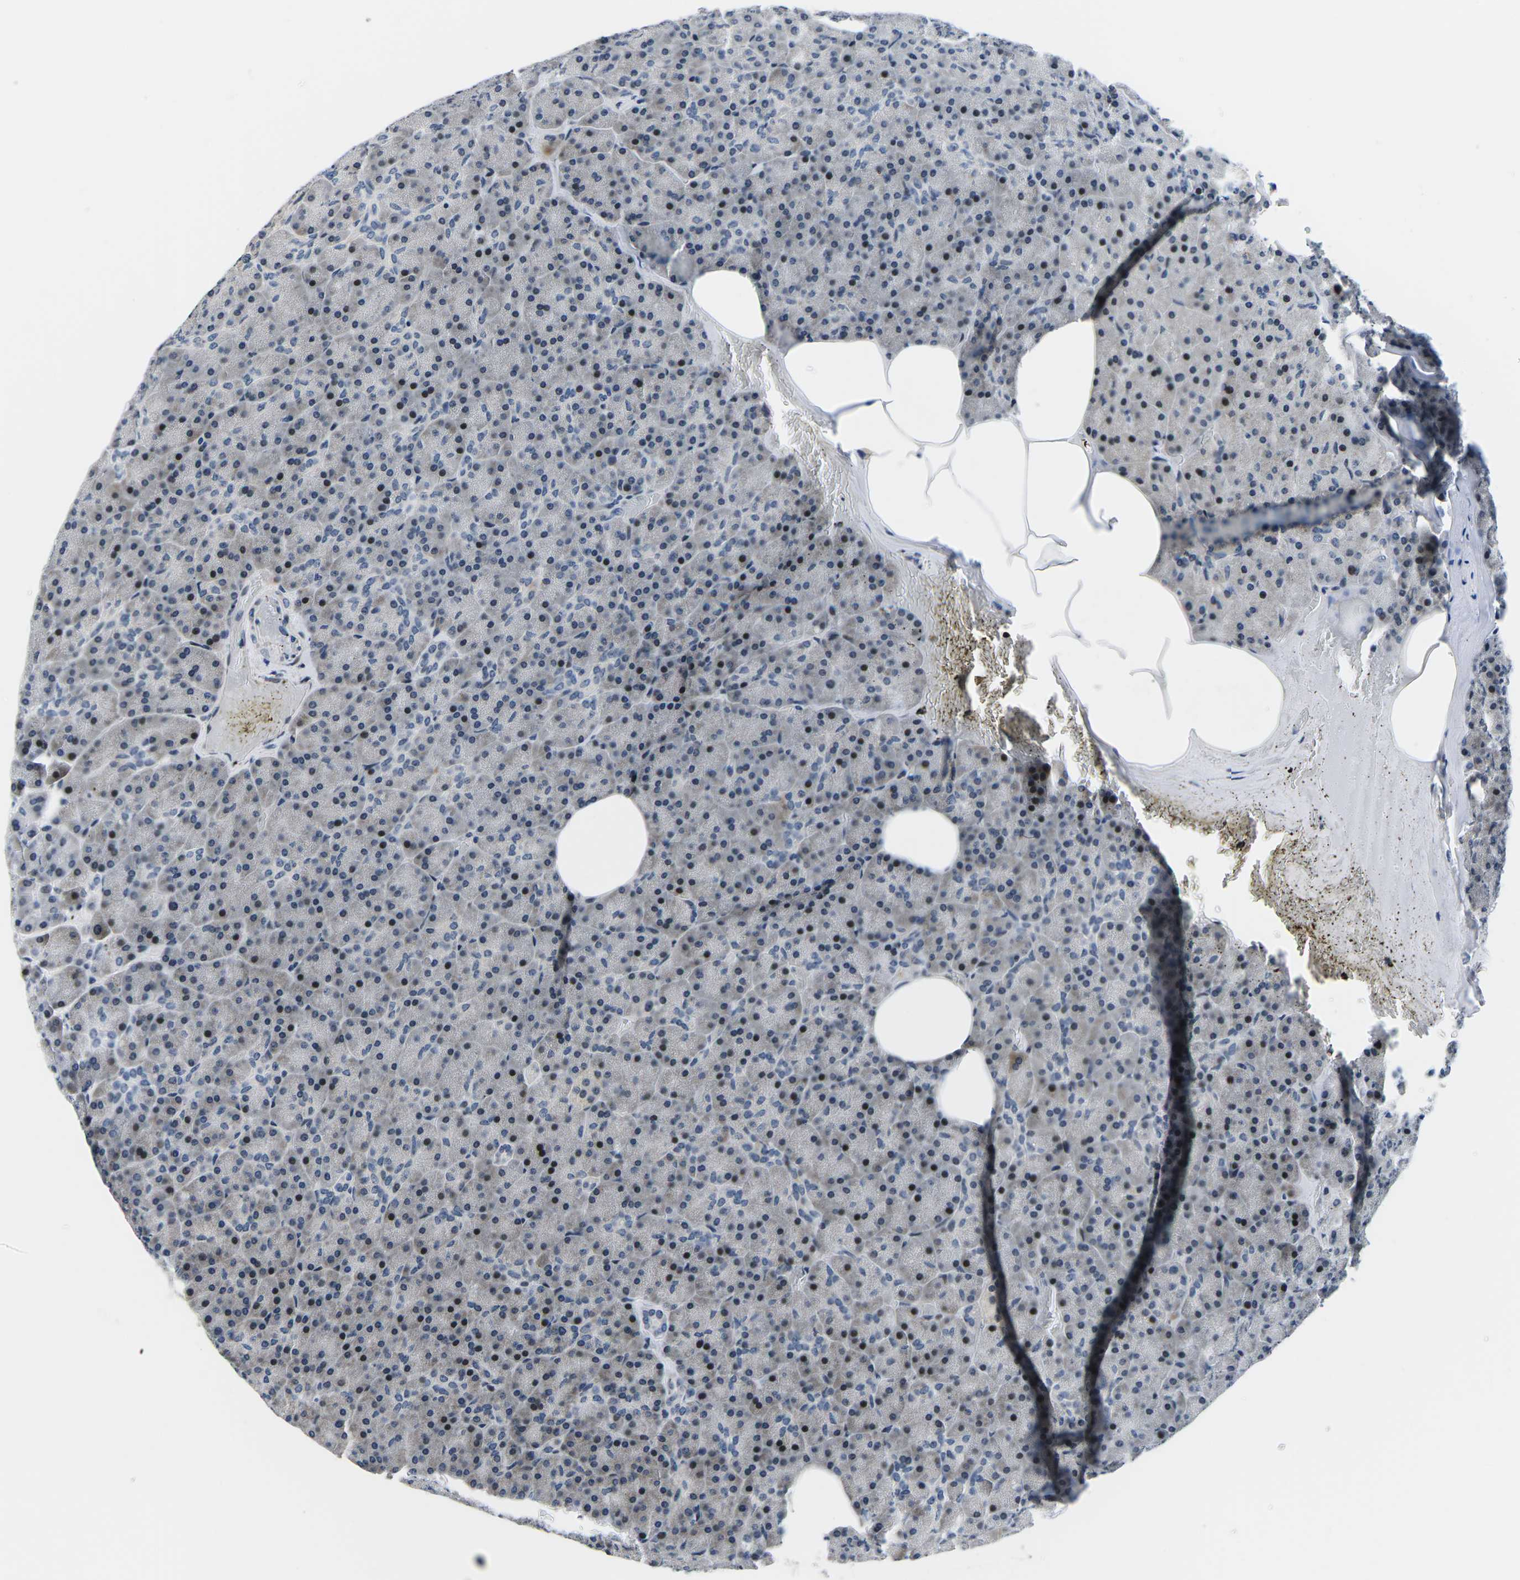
{"staining": {"intensity": "strong", "quantity": "<25%", "location": "nuclear"}, "tissue": "pancreas", "cell_type": "Exocrine glandular cells", "image_type": "normal", "snomed": [{"axis": "morphology", "description": "Normal tissue, NOS"}, {"axis": "topography", "description": "Pancreas"}], "caption": "This is an image of immunohistochemistry staining of benign pancreas, which shows strong staining in the nuclear of exocrine glandular cells.", "gene": "CDC73", "patient": {"sex": "female", "age": 35}}